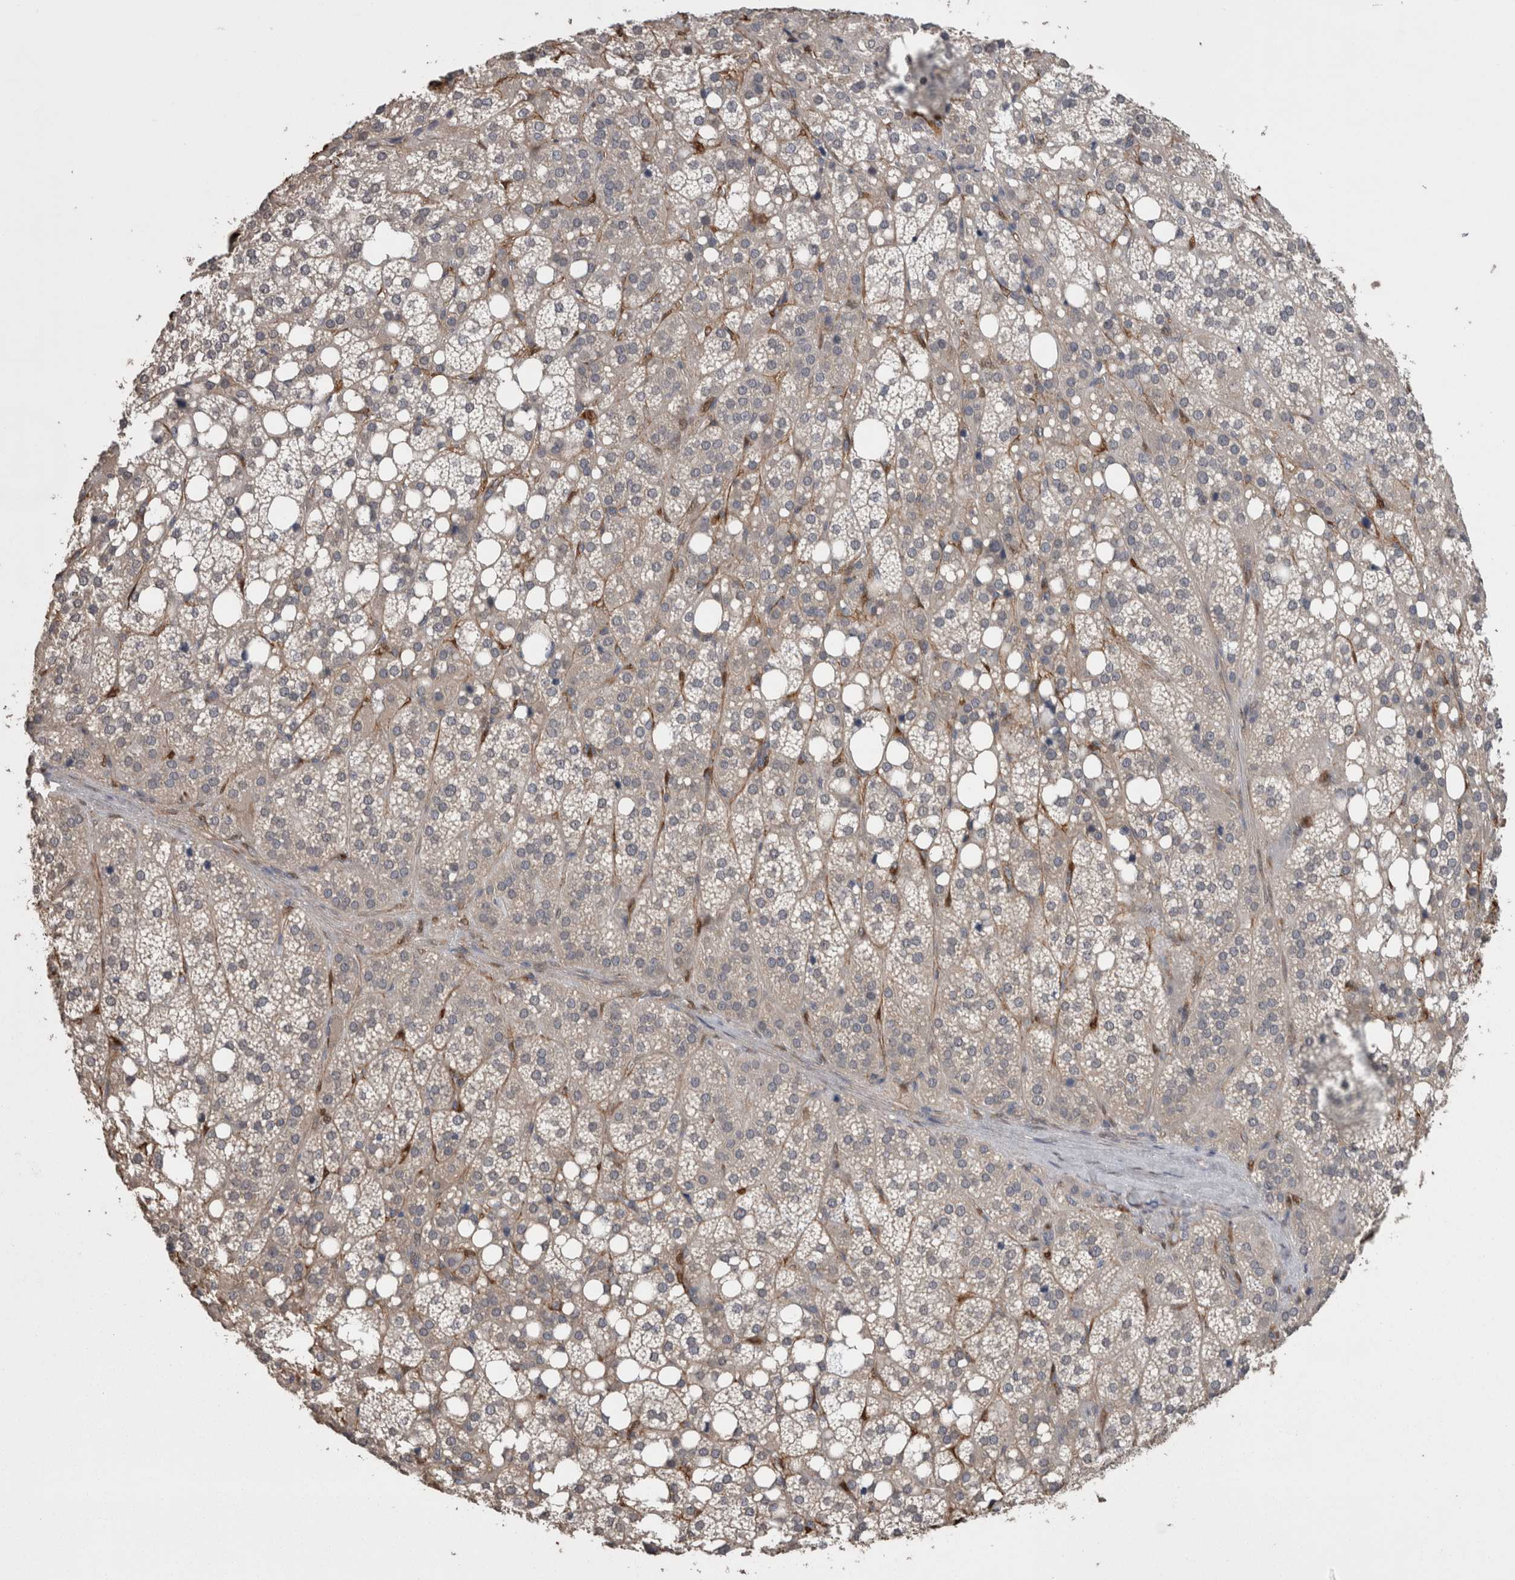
{"staining": {"intensity": "negative", "quantity": "none", "location": "none"}, "tissue": "adrenal gland", "cell_type": "Glandular cells", "image_type": "normal", "snomed": [{"axis": "morphology", "description": "Normal tissue, NOS"}, {"axis": "topography", "description": "Adrenal gland"}], "caption": "This micrograph is of normal adrenal gland stained with immunohistochemistry (IHC) to label a protein in brown with the nuclei are counter-stained blue. There is no expression in glandular cells. (IHC, brightfield microscopy, high magnification).", "gene": "DDX6", "patient": {"sex": "female", "age": 59}}